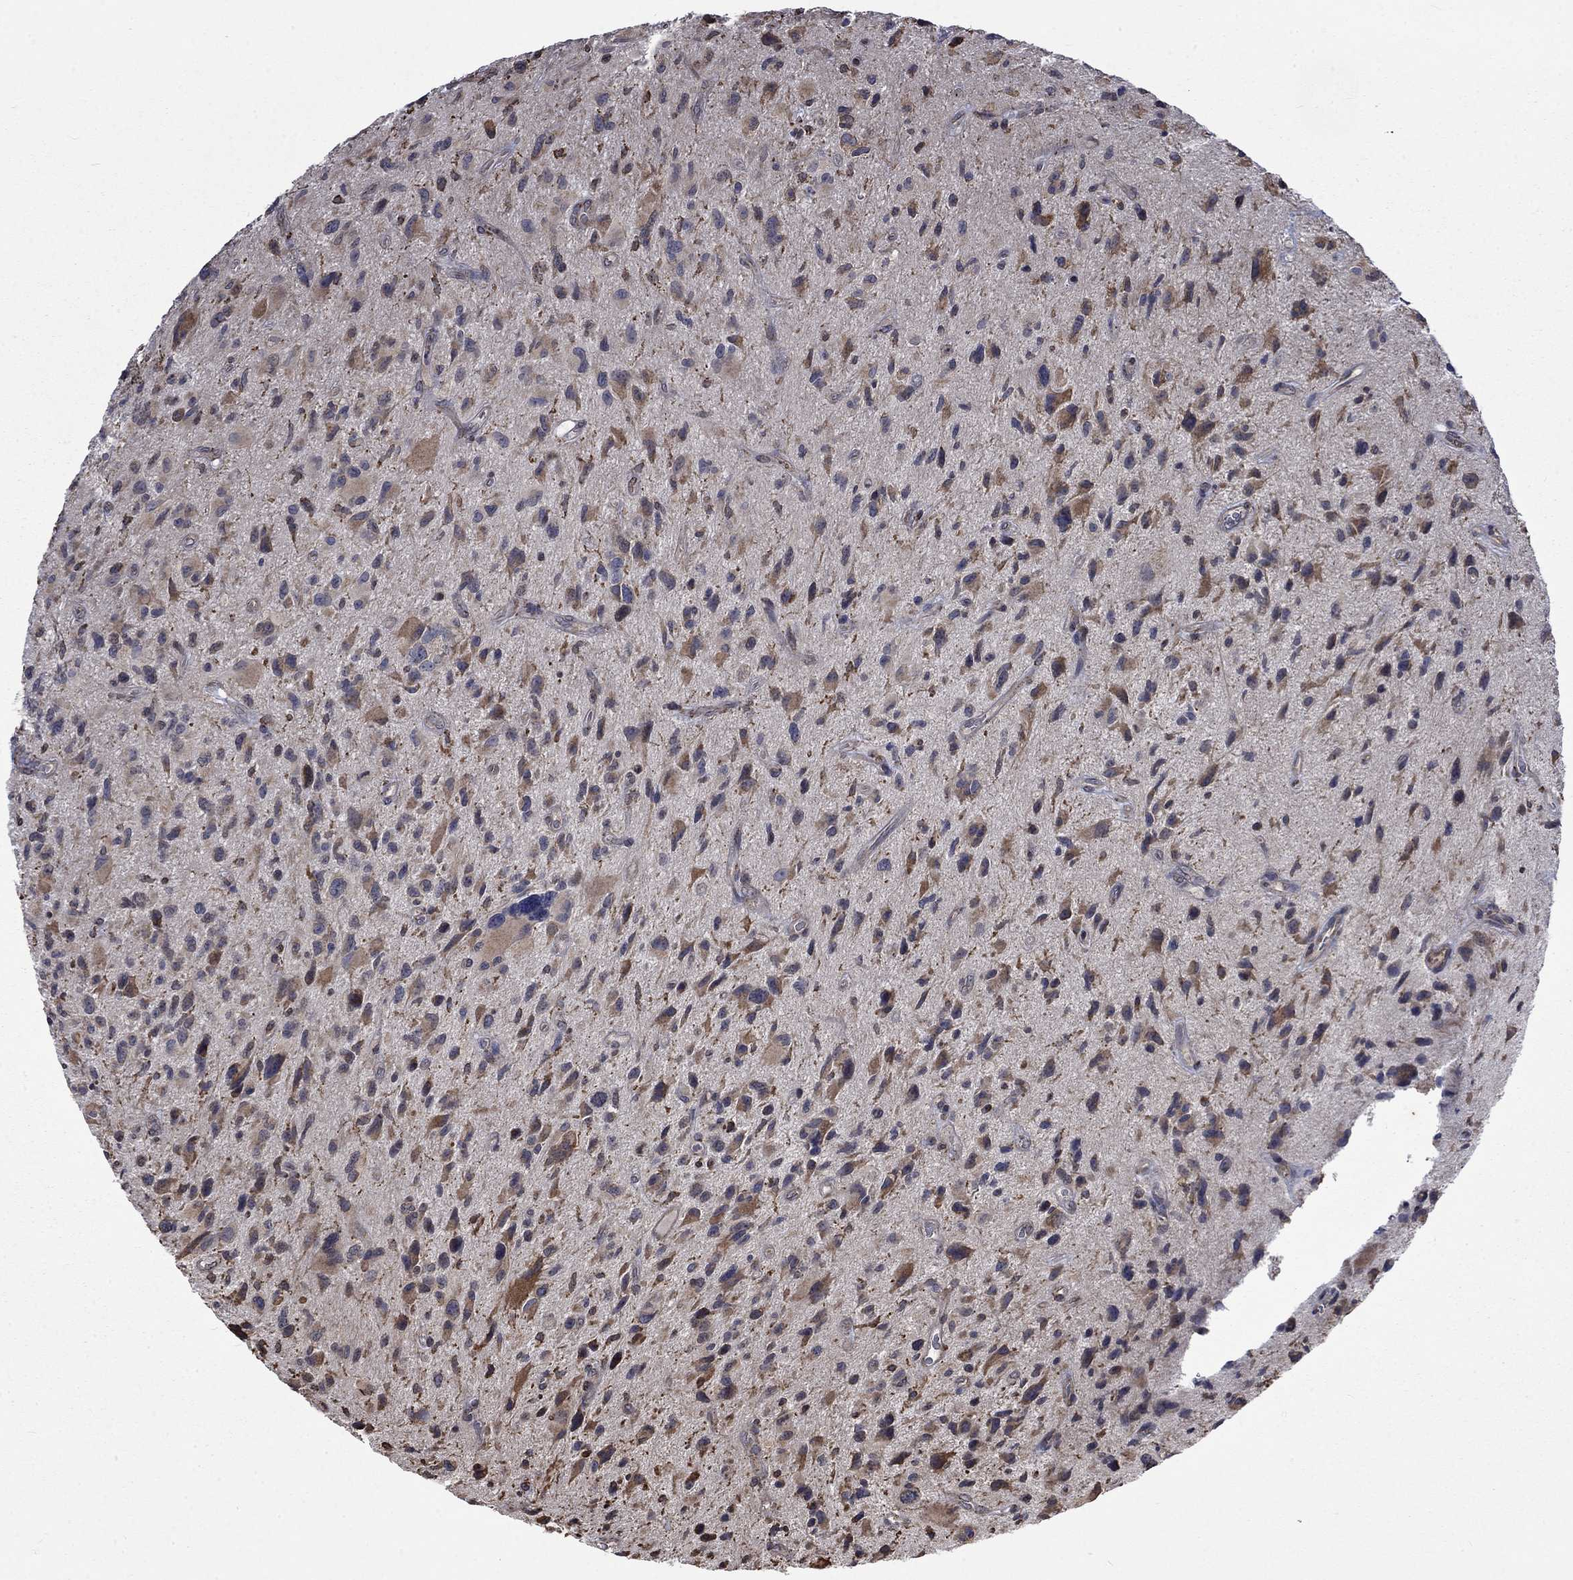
{"staining": {"intensity": "moderate", "quantity": "<25%", "location": "cytoplasmic/membranous"}, "tissue": "glioma", "cell_type": "Tumor cells", "image_type": "cancer", "snomed": [{"axis": "morphology", "description": "Glioma, malignant, NOS"}, {"axis": "morphology", "description": "Glioma, malignant, High grade"}, {"axis": "topography", "description": "Brain"}], "caption": "High-magnification brightfield microscopy of glioma stained with DAB (3,3'-diaminobenzidine) (brown) and counterstained with hematoxylin (blue). tumor cells exhibit moderate cytoplasmic/membranous staining is seen in approximately<25% of cells.", "gene": "ESRRA", "patient": {"sex": "female", "age": 71}}